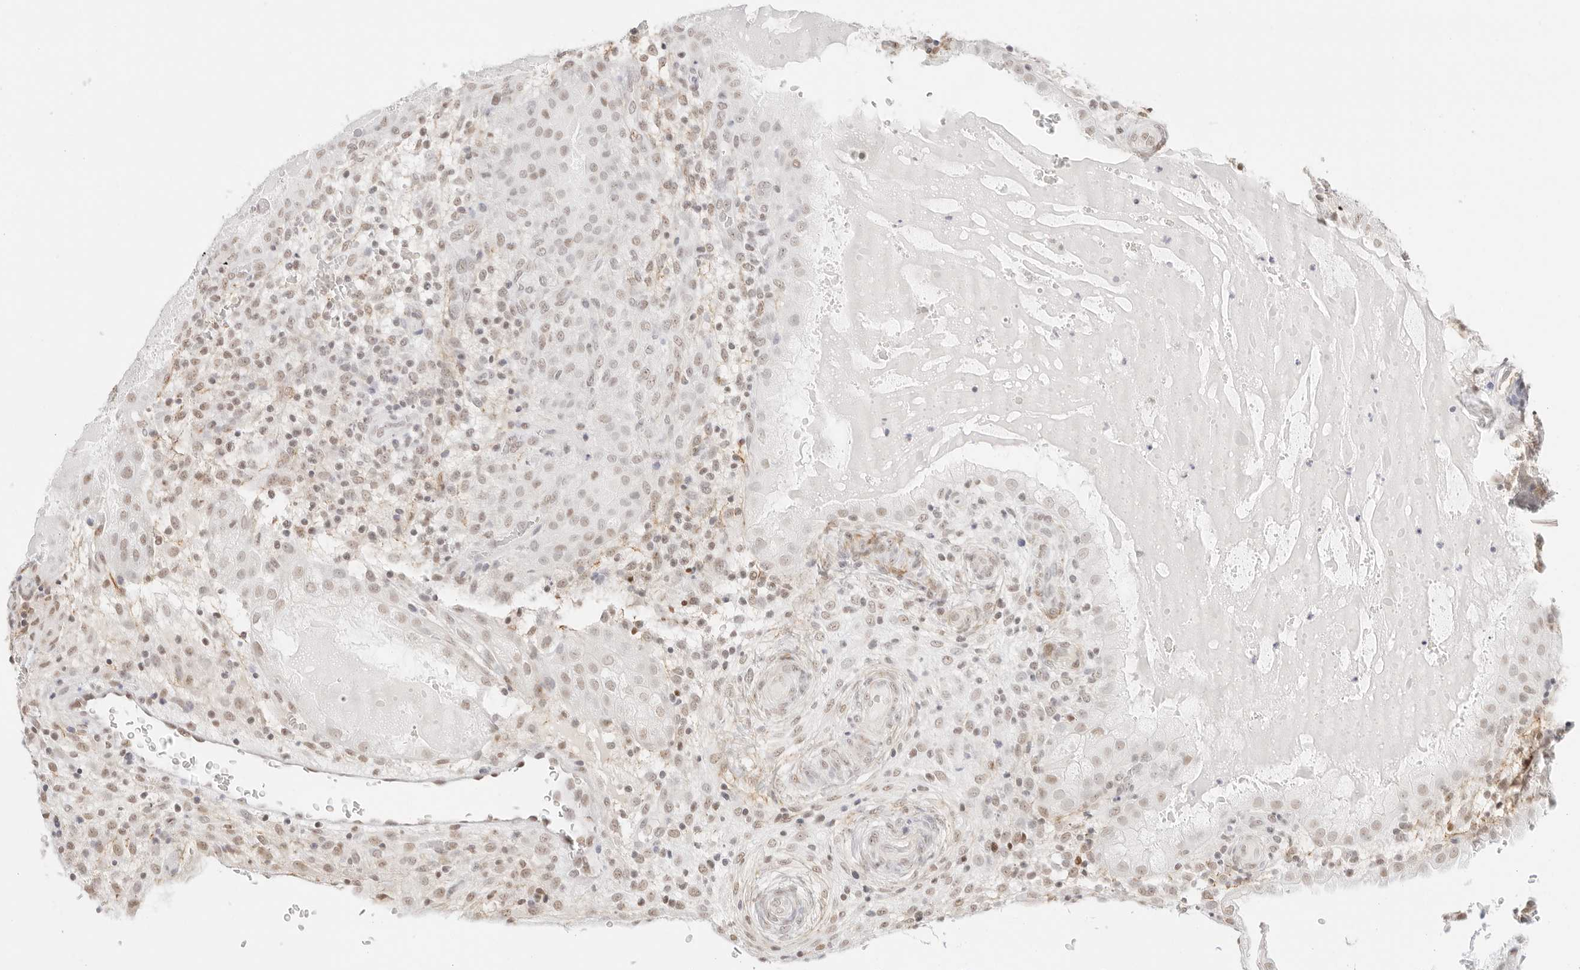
{"staining": {"intensity": "moderate", "quantity": ">75%", "location": "nuclear"}, "tissue": "placenta", "cell_type": "Decidual cells", "image_type": "normal", "snomed": [{"axis": "morphology", "description": "Normal tissue, NOS"}, {"axis": "topography", "description": "Placenta"}], "caption": "Protein expression analysis of unremarkable placenta exhibits moderate nuclear expression in about >75% of decidual cells. Immunohistochemistry stains the protein of interest in brown and the nuclei are stained blue.", "gene": "FBLN5", "patient": {"sex": "female", "age": 35}}